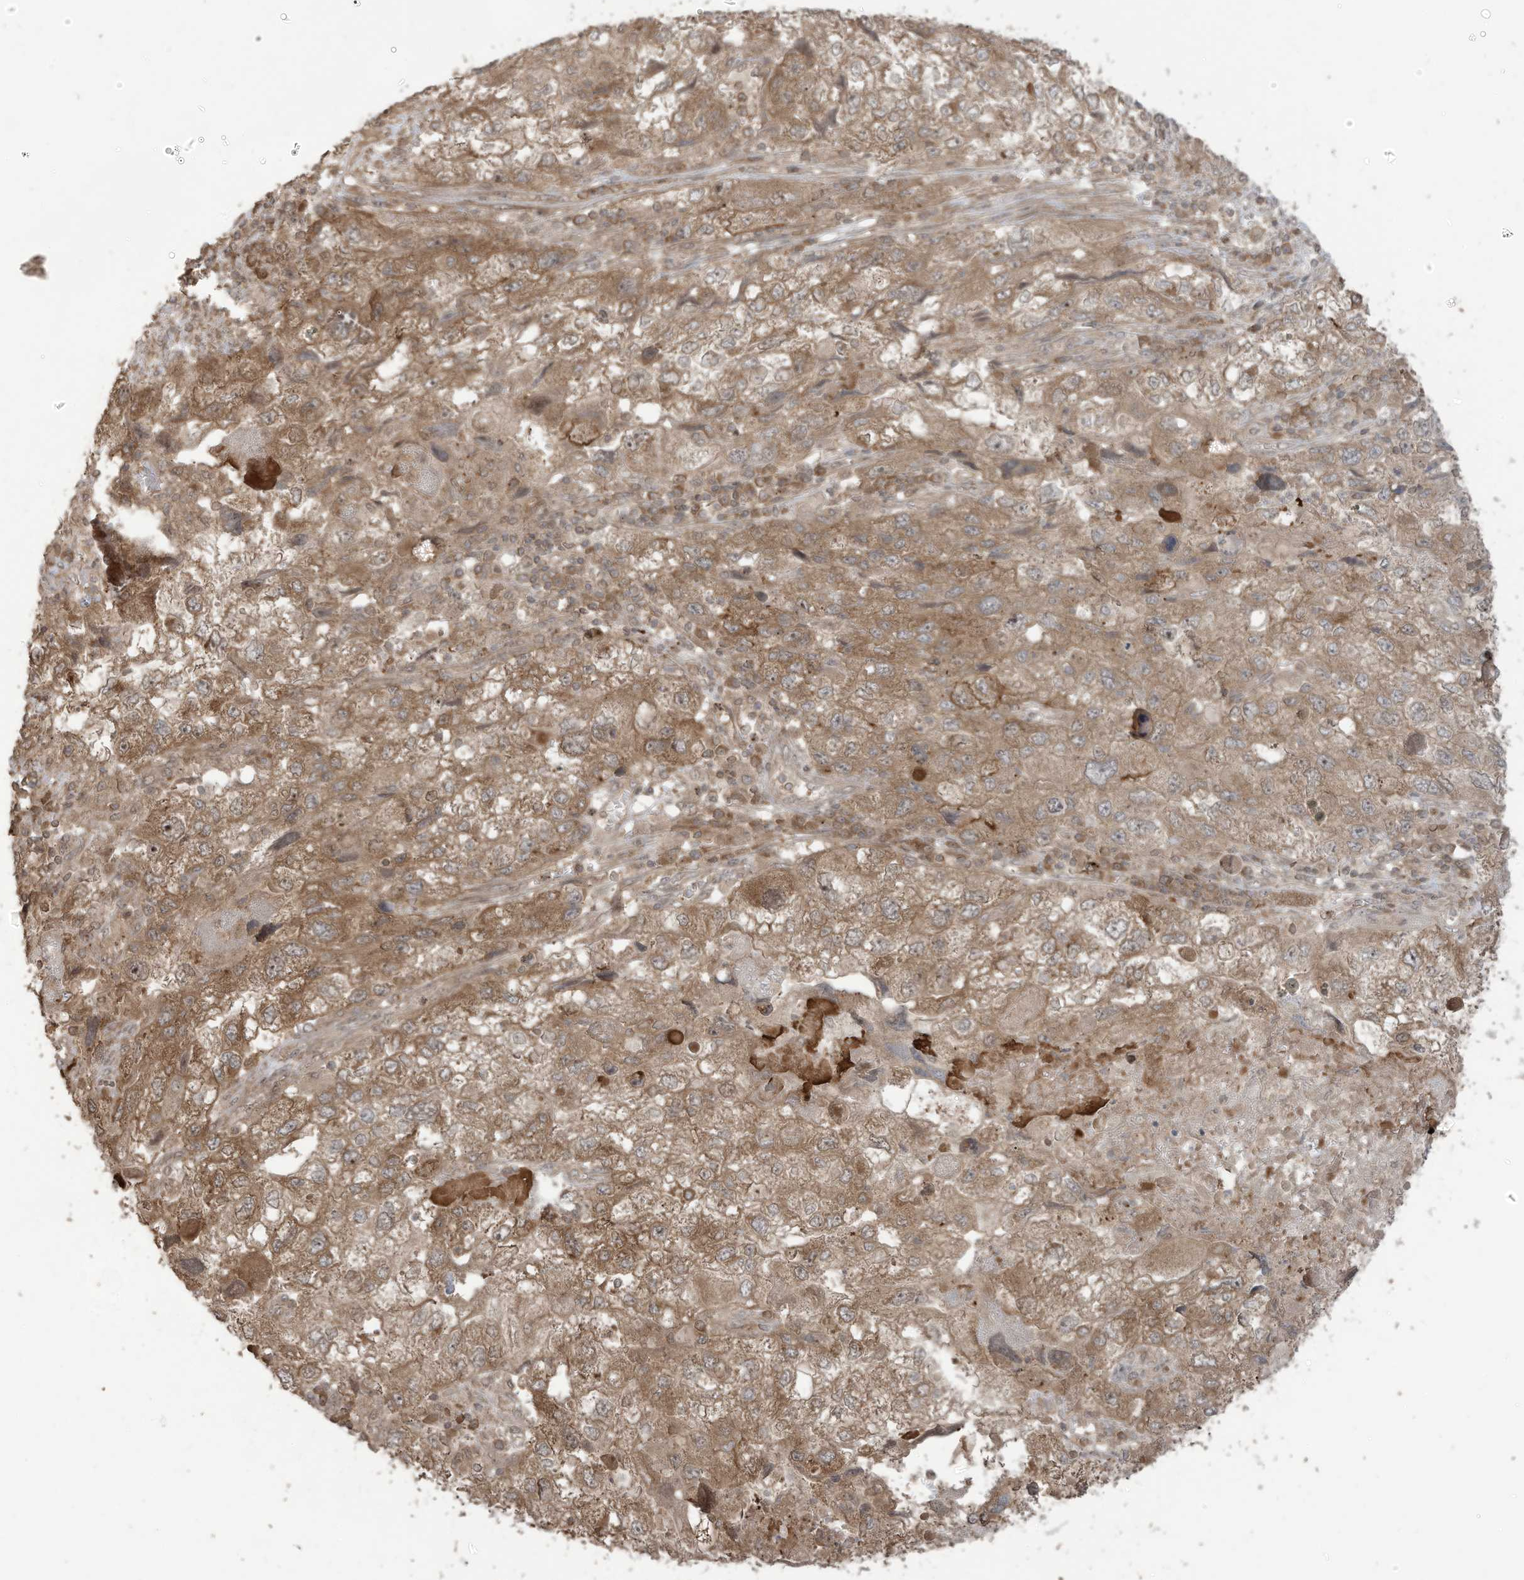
{"staining": {"intensity": "moderate", "quantity": ">75%", "location": "cytoplasmic/membranous"}, "tissue": "endometrial cancer", "cell_type": "Tumor cells", "image_type": "cancer", "snomed": [{"axis": "morphology", "description": "Adenocarcinoma, NOS"}, {"axis": "topography", "description": "Endometrium"}], "caption": "This is a histology image of IHC staining of adenocarcinoma (endometrial), which shows moderate staining in the cytoplasmic/membranous of tumor cells.", "gene": "CARF", "patient": {"sex": "female", "age": 49}}